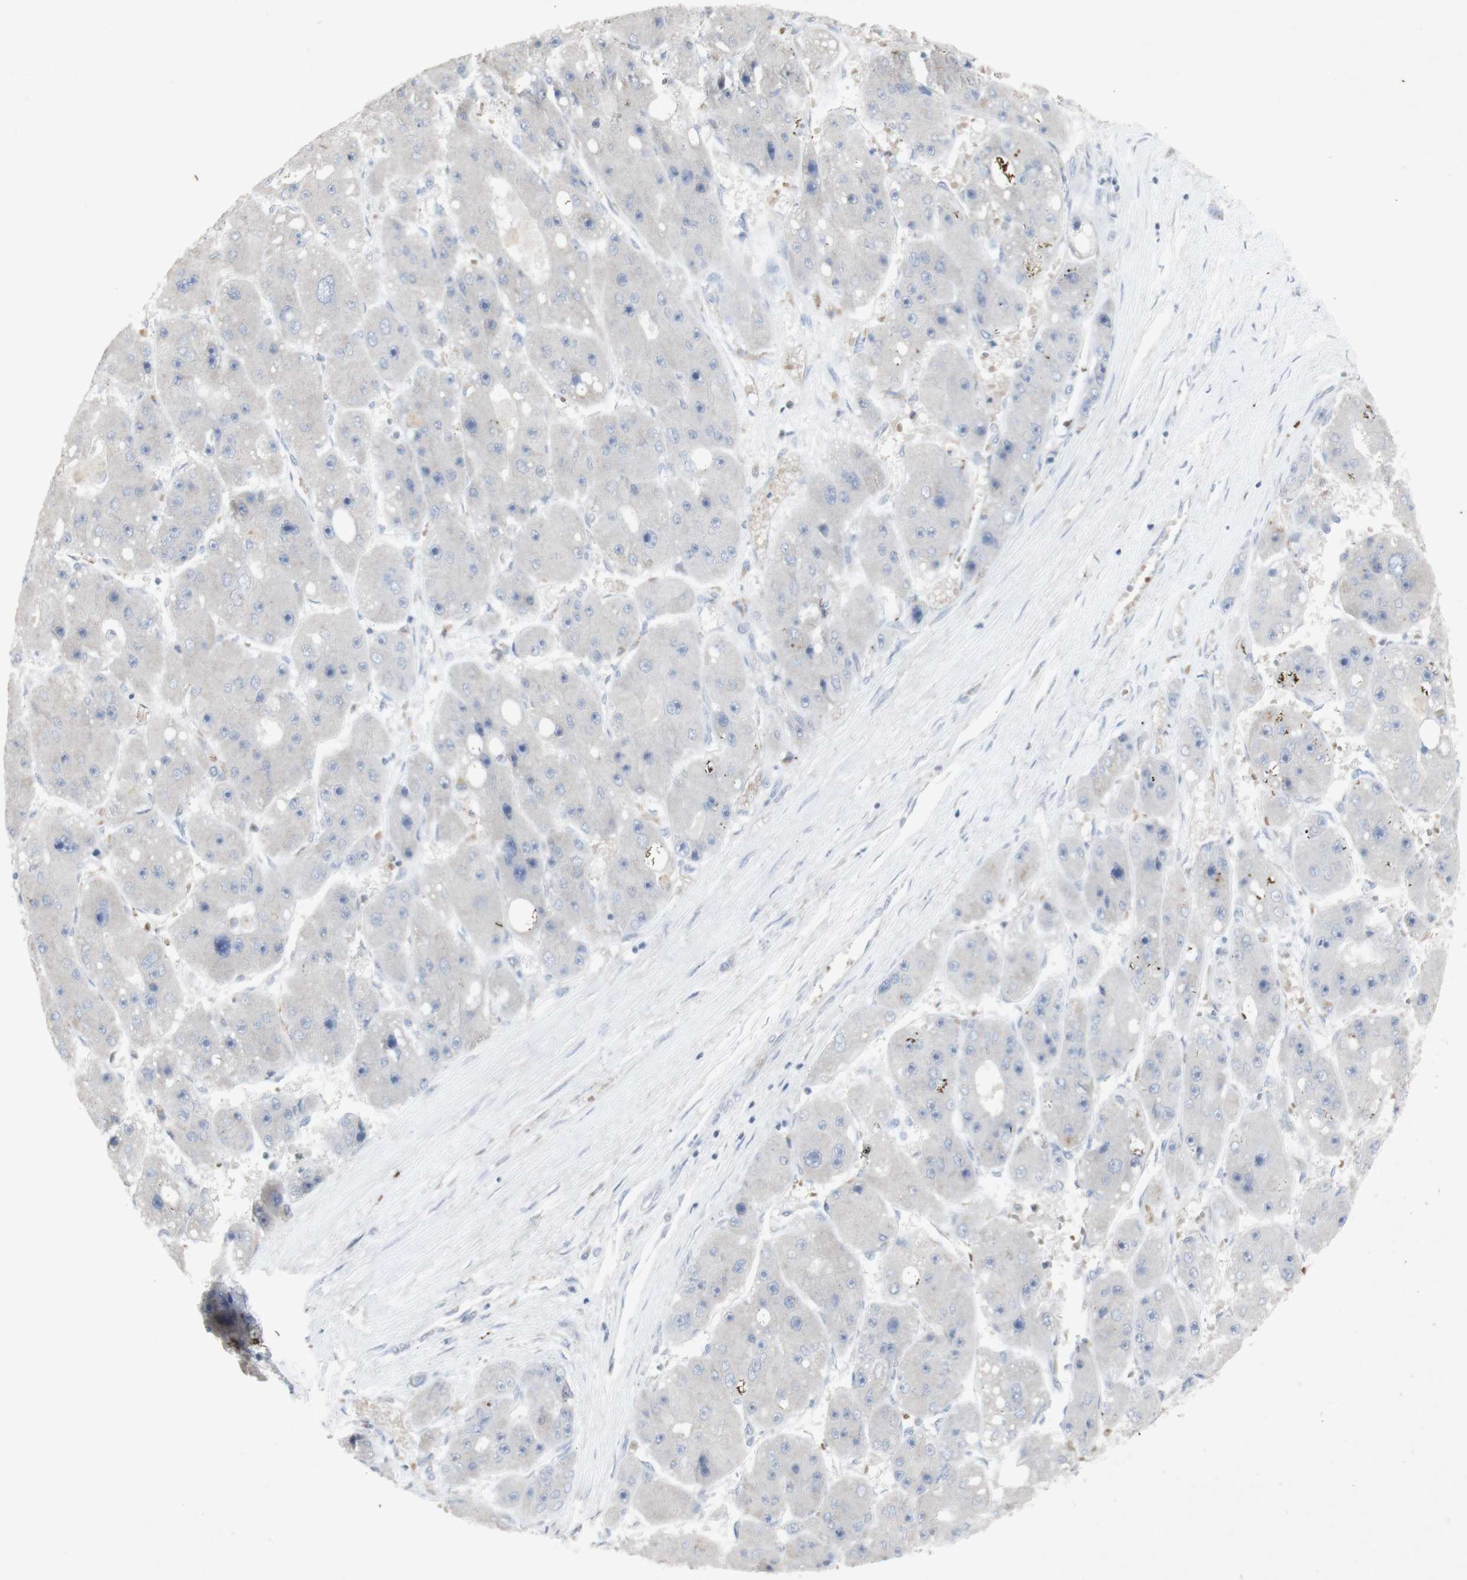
{"staining": {"intensity": "negative", "quantity": "none", "location": "none"}, "tissue": "liver cancer", "cell_type": "Tumor cells", "image_type": "cancer", "snomed": [{"axis": "morphology", "description": "Carcinoma, Hepatocellular, NOS"}, {"axis": "topography", "description": "Liver"}], "caption": "Tumor cells are negative for brown protein staining in liver cancer.", "gene": "INS", "patient": {"sex": "female", "age": 61}}